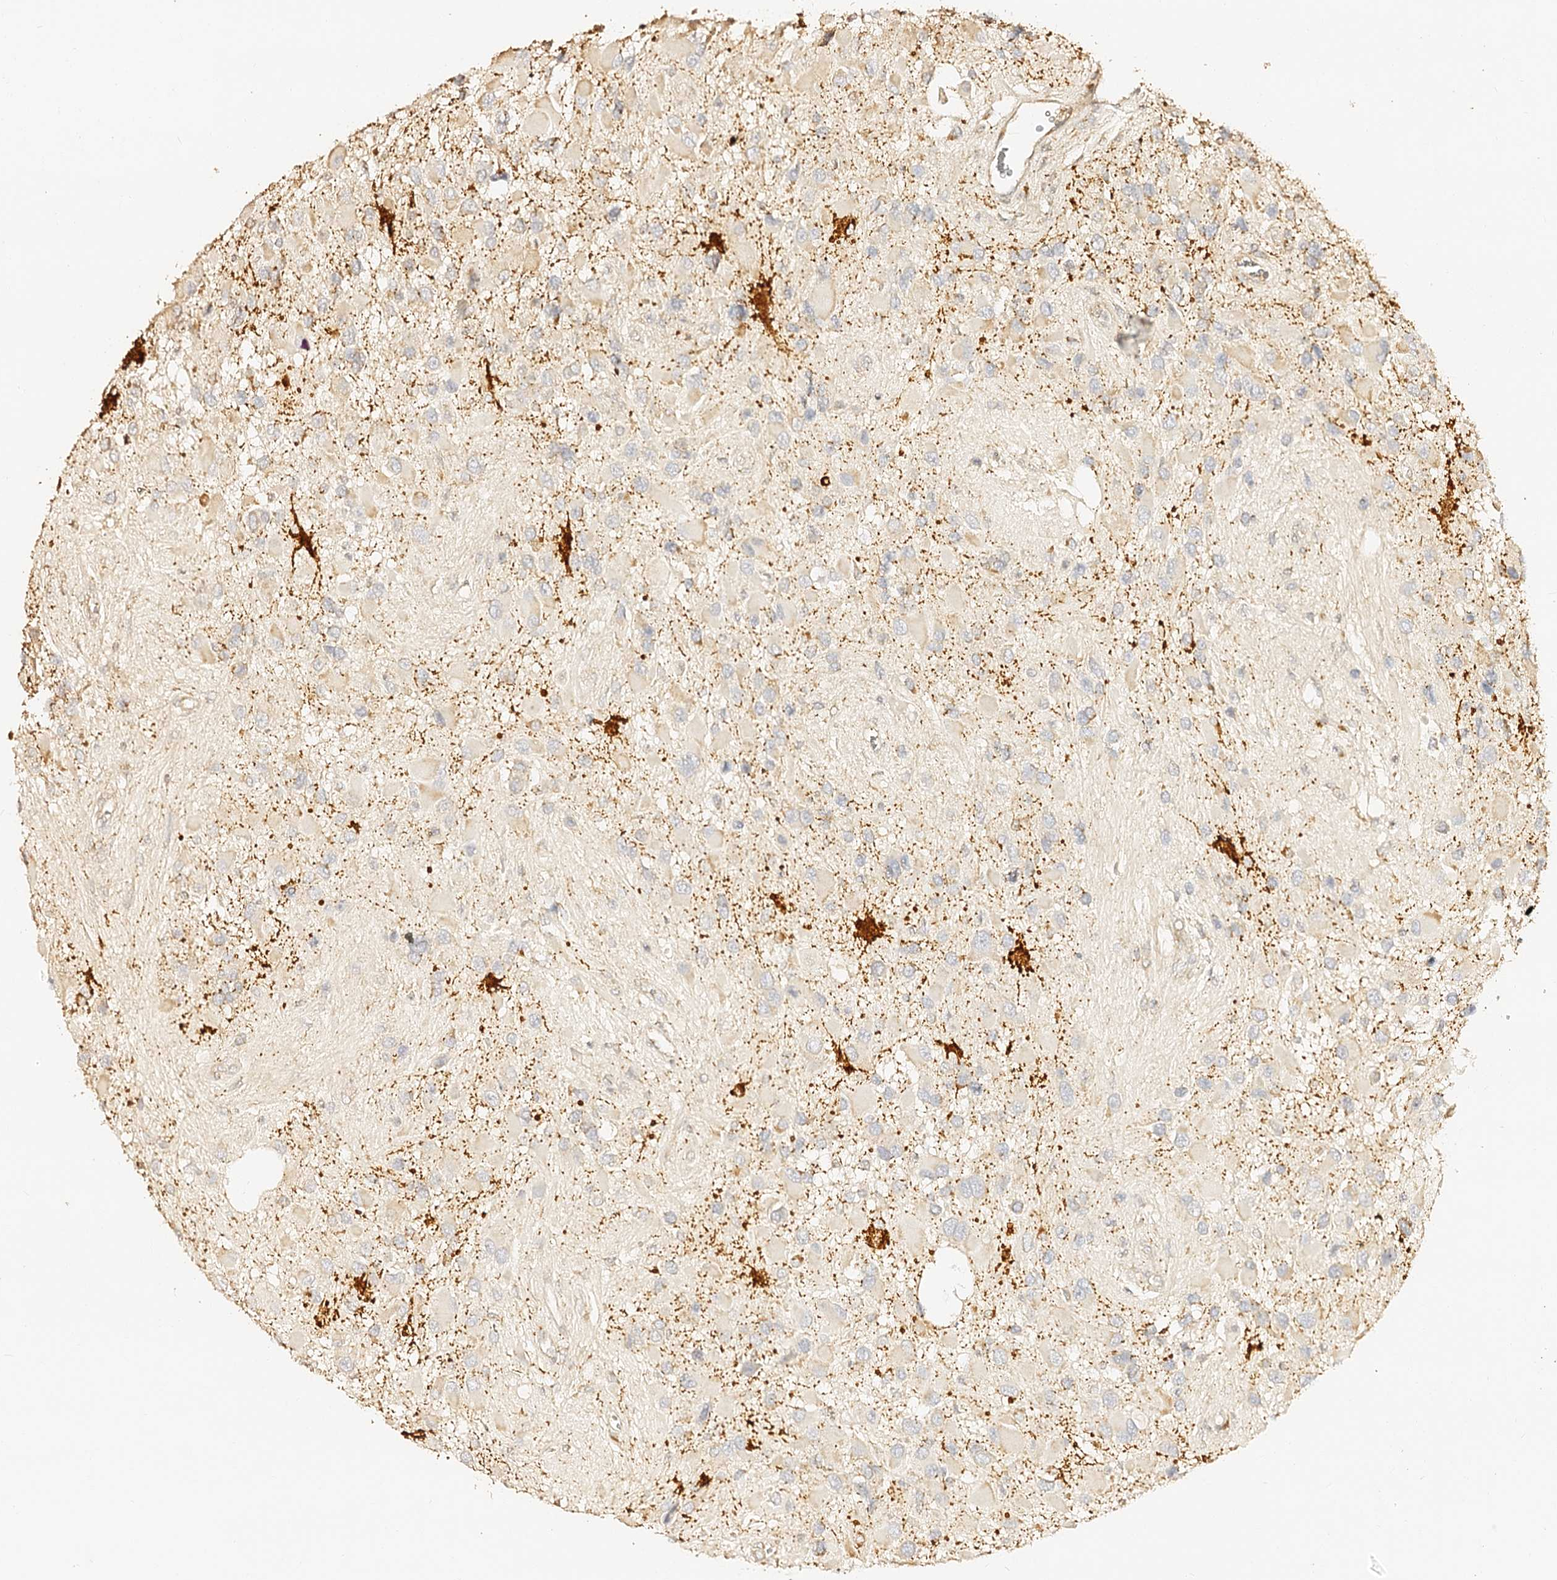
{"staining": {"intensity": "negative", "quantity": "none", "location": "none"}, "tissue": "glioma", "cell_type": "Tumor cells", "image_type": "cancer", "snomed": [{"axis": "morphology", "description": "Glioma, malignant, High grade"}, {"axis": "topography", "description": "Brain"}], "caption": "Immunohistochemistry (IHC) image of human malignant glioma (high-grade) stained for a protein (brown), which shows no expression in tumor cells.", "gene": "MAOB", "patient": {"sex": "male", "age": 53}}